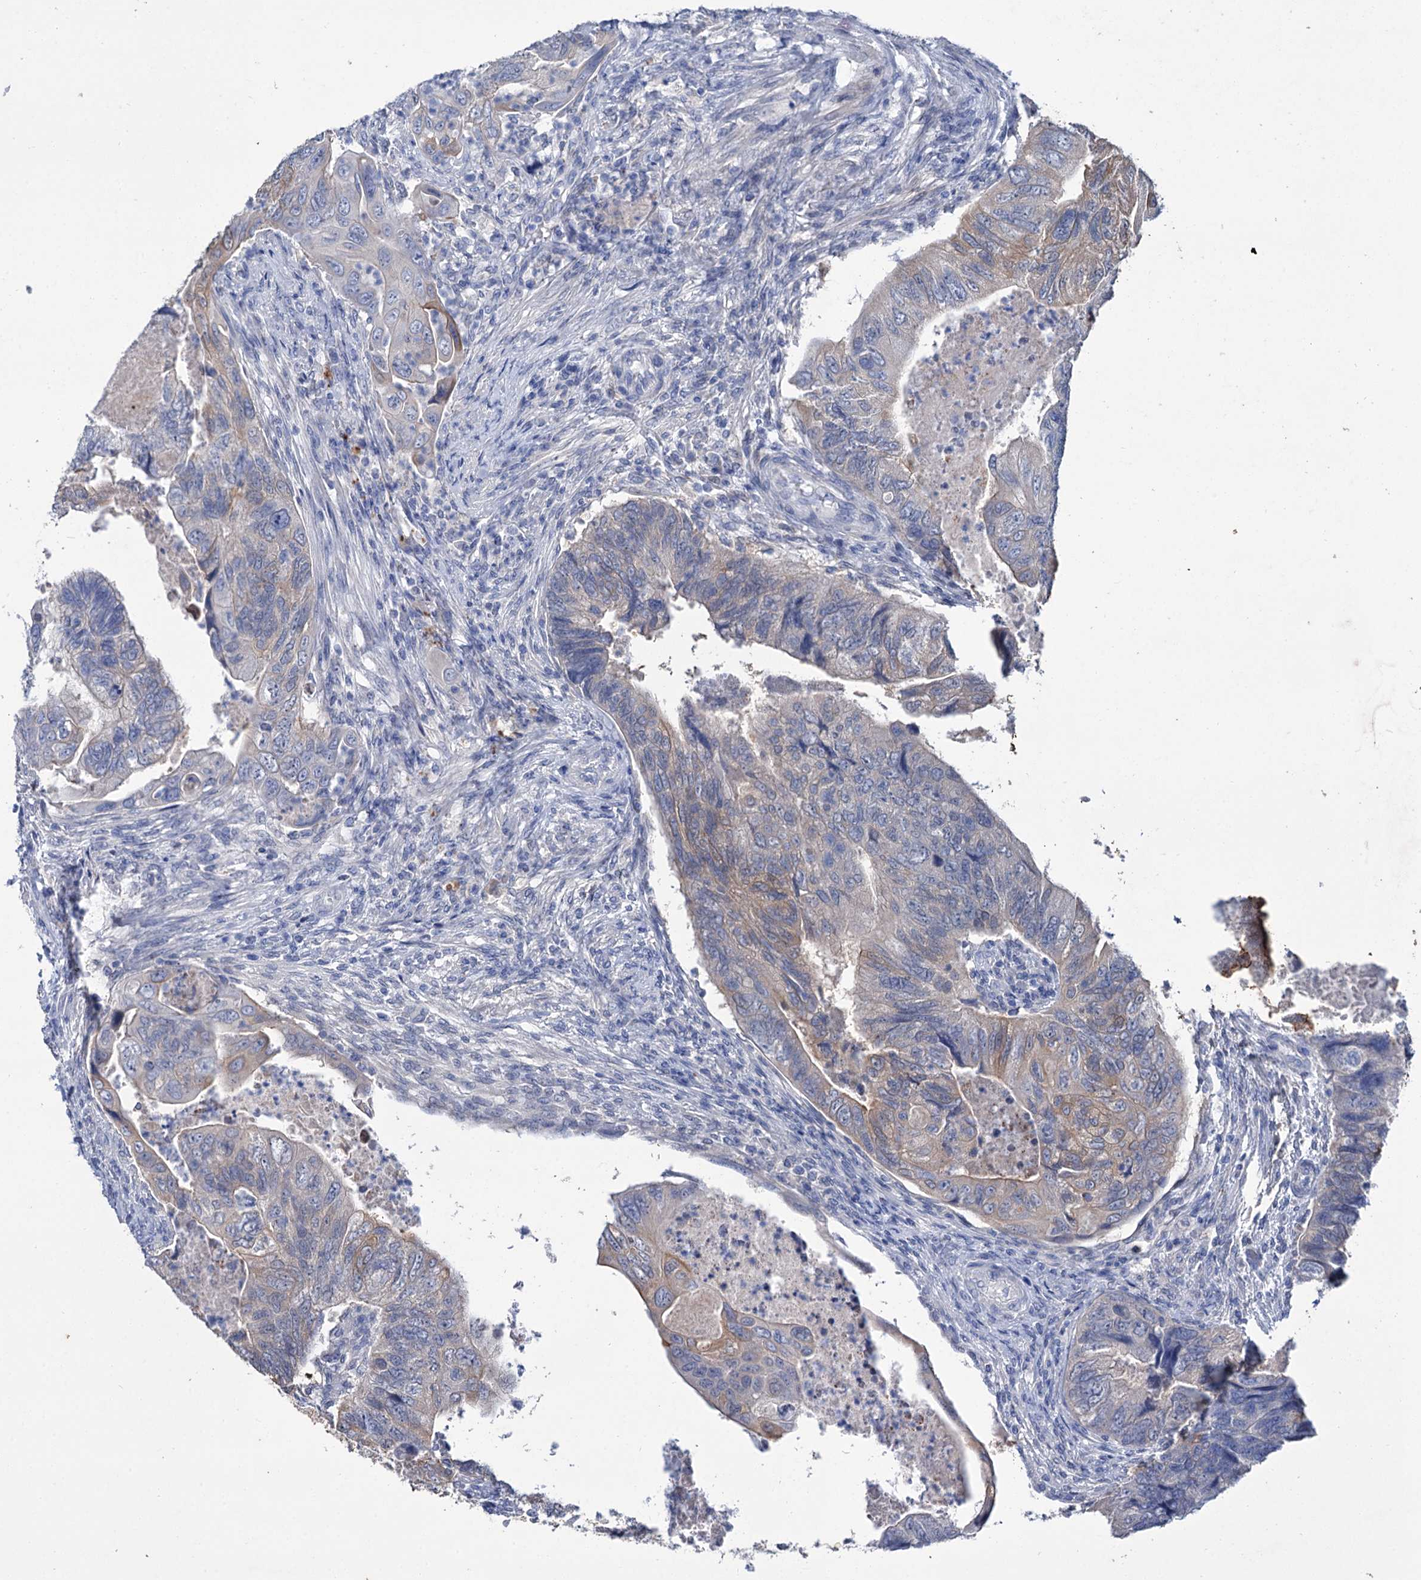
{"staining": {"intensity": "moderate", "quantity": "<25%", "location": "cytoplasmic/membranous"}, "tissue": "colorectal cancer", "cell_type": "Tumor cells", "image_type": "cancer", "snomed": [{"axis": "morphology", "description": "Adenocarcinoma, NOS"}, {"axis": "topography", "description": "Rectum"}], "caption": "IHC micrograph of neoplastic tissue: human colorectal cancer stained using IHC demonstrates low levels of moderate protein expression localized specifically in the cytoplasmic/membranous of tumor cells, appearing as a cytoplasmic/membranous brown color.", "gene": "LYZL4", "patient": {"sex": "male", "age": 63}}